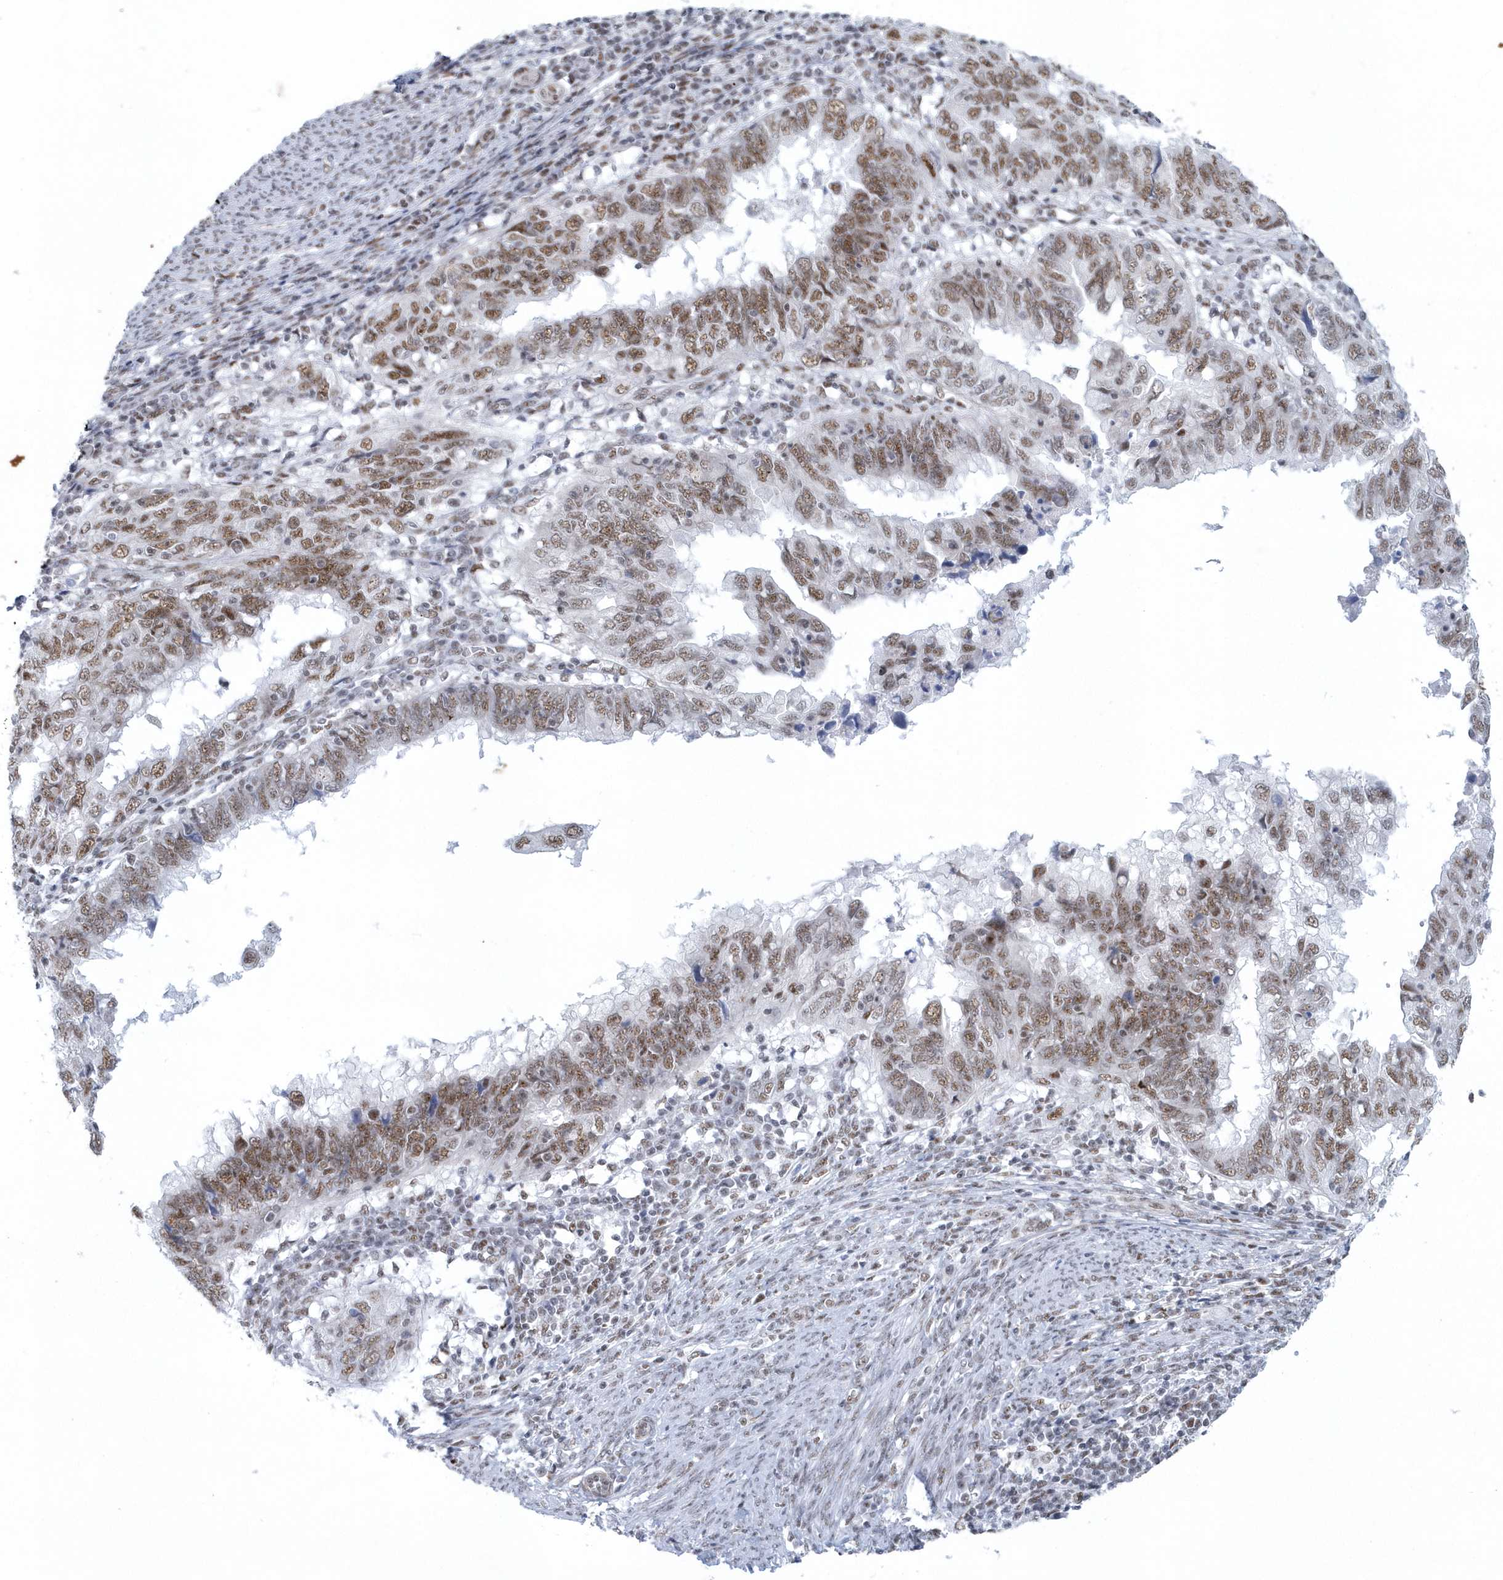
{"staining": {"intensity": "moderate", "quantity": ">75%", "location": "nuclear"}, "tissue": "endometrial cancer", "cell_type": "Tumor cells", "image_type": "cancer", "snomed": [{"axis": "morphology", "description": "Adenocarcinoma, NOS"}, {"axis": "topography", "description": "Uterus"}], "caption": "Immunohistochemical staining of endometrial cancer reveals moderate nuclear protein expression in about >75% of tumor cells.", "gene": "DCLRE1A", "patient": {"sex": "female", "age": 77}}